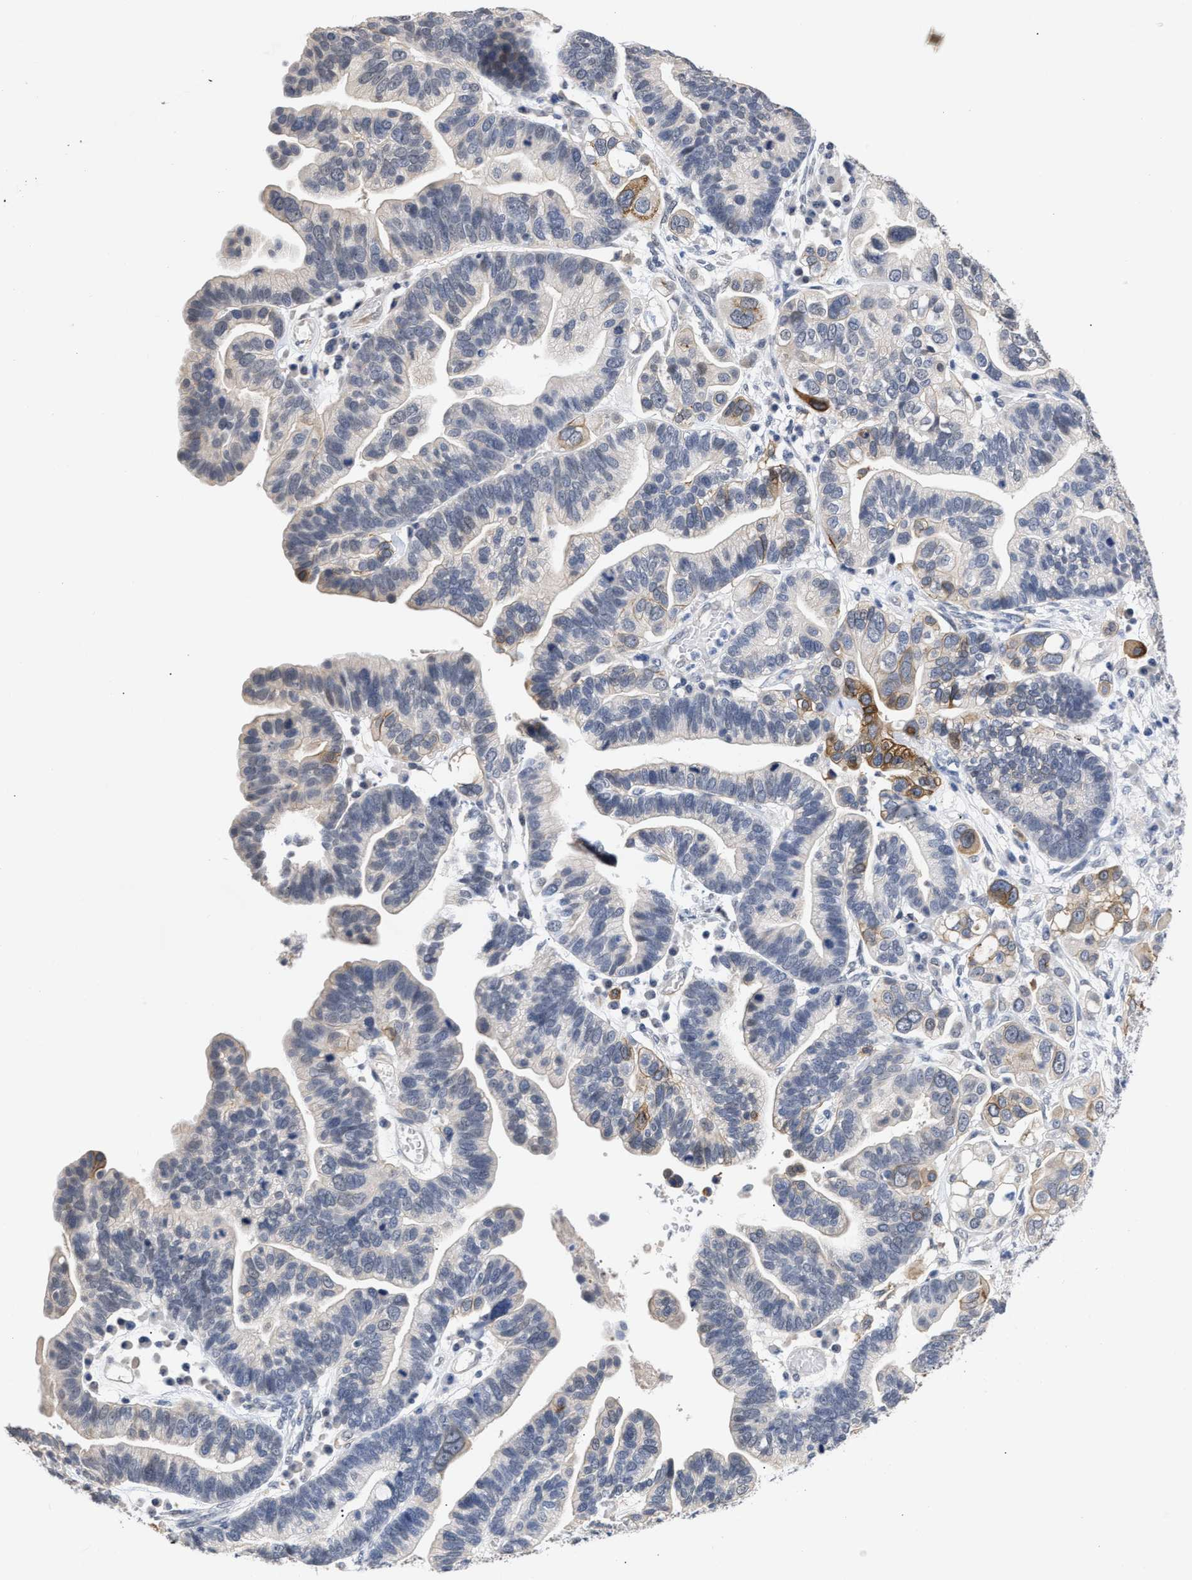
{"staining": {"intensity": "moderate", "quantity": "<25%", "location": "cytoplasmic/membranous"}, "tissue": "ovarian cancer", "cell_type": "Tumor cells", "image_type": "cancer", "snomed": [{"axis": "morphology", "description": "Cystadenocarcinoma, serous, NOS"}, {"axis": "topography", "description": "Ovary"}], "caption": "DAB immunohistochemical staining of ovarian cancer (serous cystadenocarcinoma) exhibits moderate cytoplasmic/membranous protein staining in about <25% of tumor cells. (Brightfield microscopy of DAB IHC at high magnification).", "gene": "AHNAK2", "patient": {"sex": "female", "age": 56}}